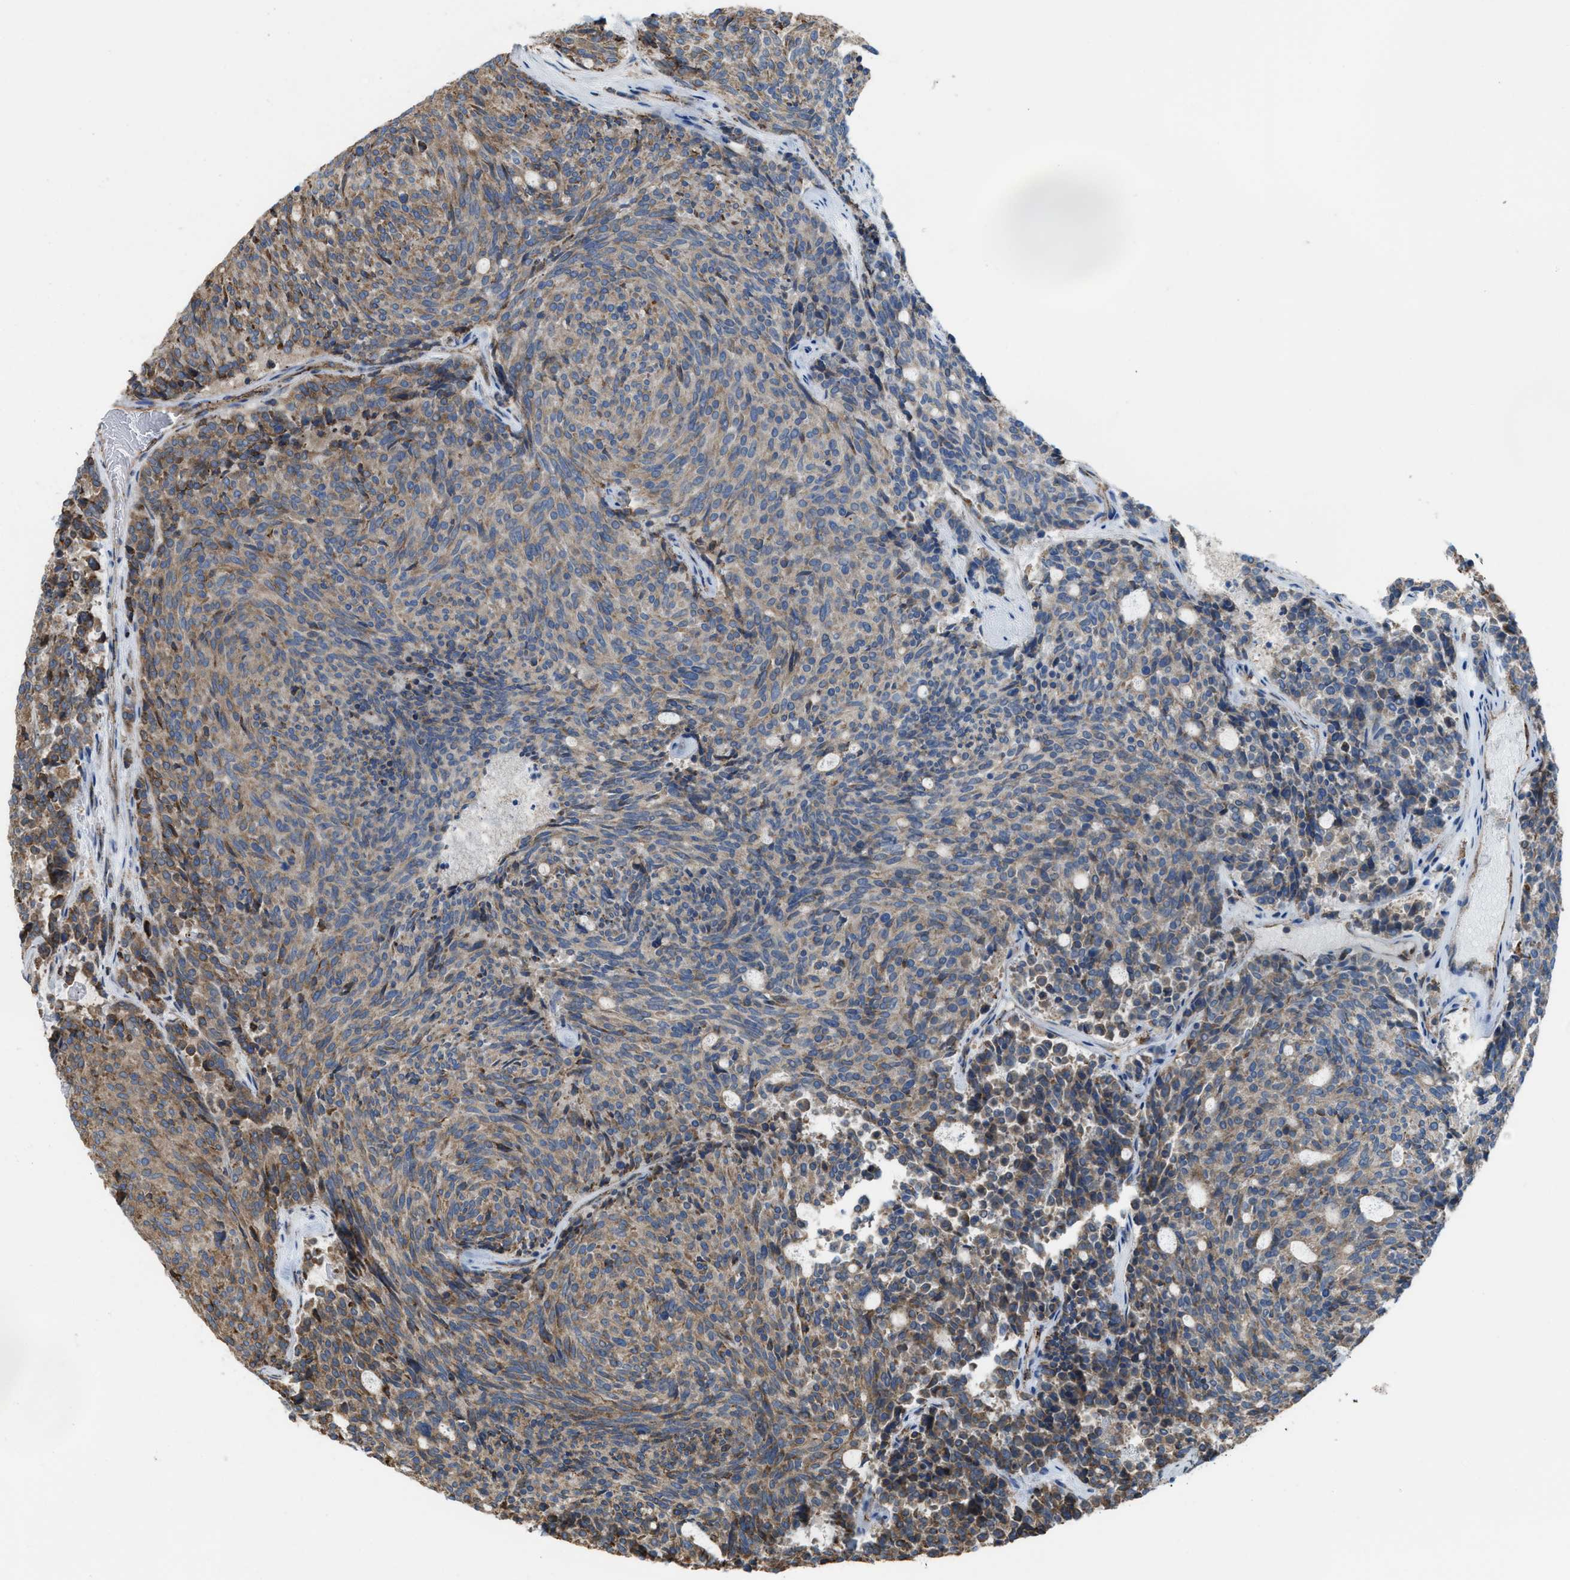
{"staining": {"intensity": "moderate", "quantity": "<25%", "location": "cytoplasmic/membranous"}, "tissue": "carcinoid", "cell_type": "Tumor cells", "image_type": "cancer", "snomed": [{"axis": "morphology", "description": "Carcinoid, malignant, NOS"}, {"axis": "topography", "description": "Pancreas"}], "caption": "There is low levels of moderate cytoplasmic/membranous positivity in tumor cells of malignant carcinoid, as demonstrated by immunohistochemical staining (brown color).", "gene": "PLAA", "patient": {"sex": "female", "age": 54}}